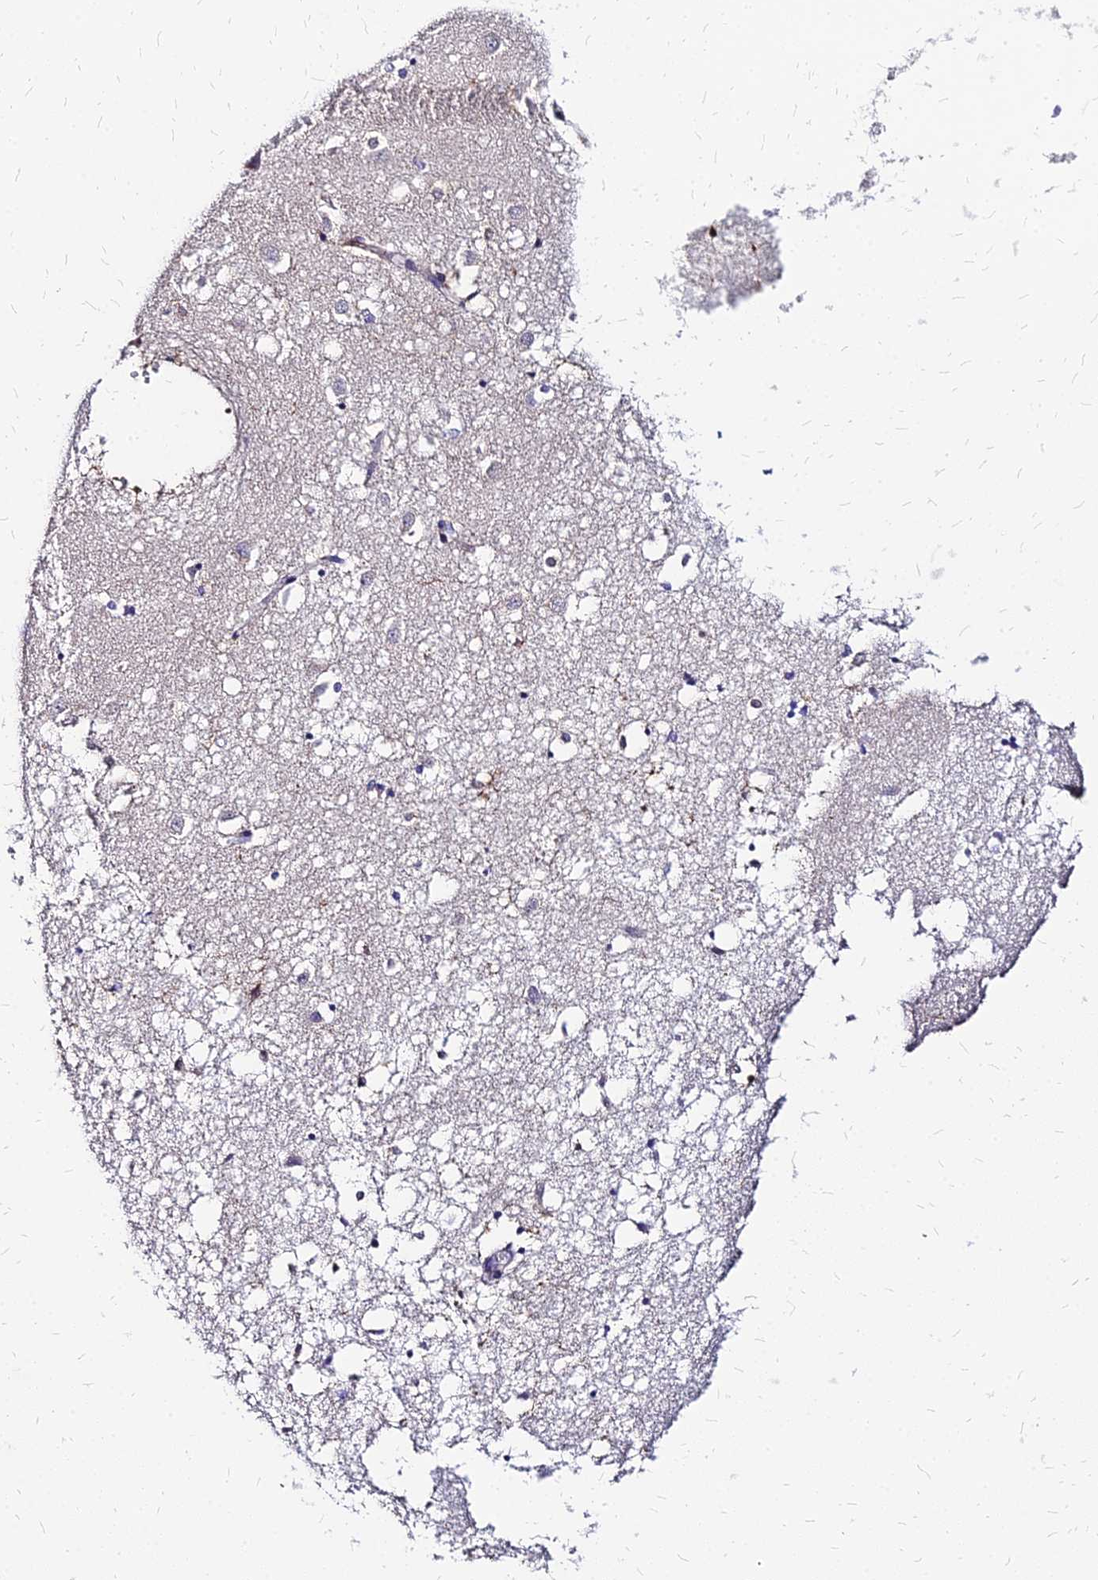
{"staining": {"intensity": "negative", "quantity": "none", "location": "none"}, "tissue": "caudate", "cell_type": "Glial cells", "image_type": "normal", "snomed": [{"axis": "morphology", "description": "Normal tissue, NOS"}, {"axis": "topography", "description": "Lateral ventricle wall"}], "caption": "This histopathology image is of normal caudate stained with immunohistochemistry to label a protein in brown with the nuclei are counter-stained blue. There is no positivity in glial cells. (IHC, brightfield microscopy, high magnification).", "gene": "ACSM6", "patient": {"sex": "male", "age": 45}}